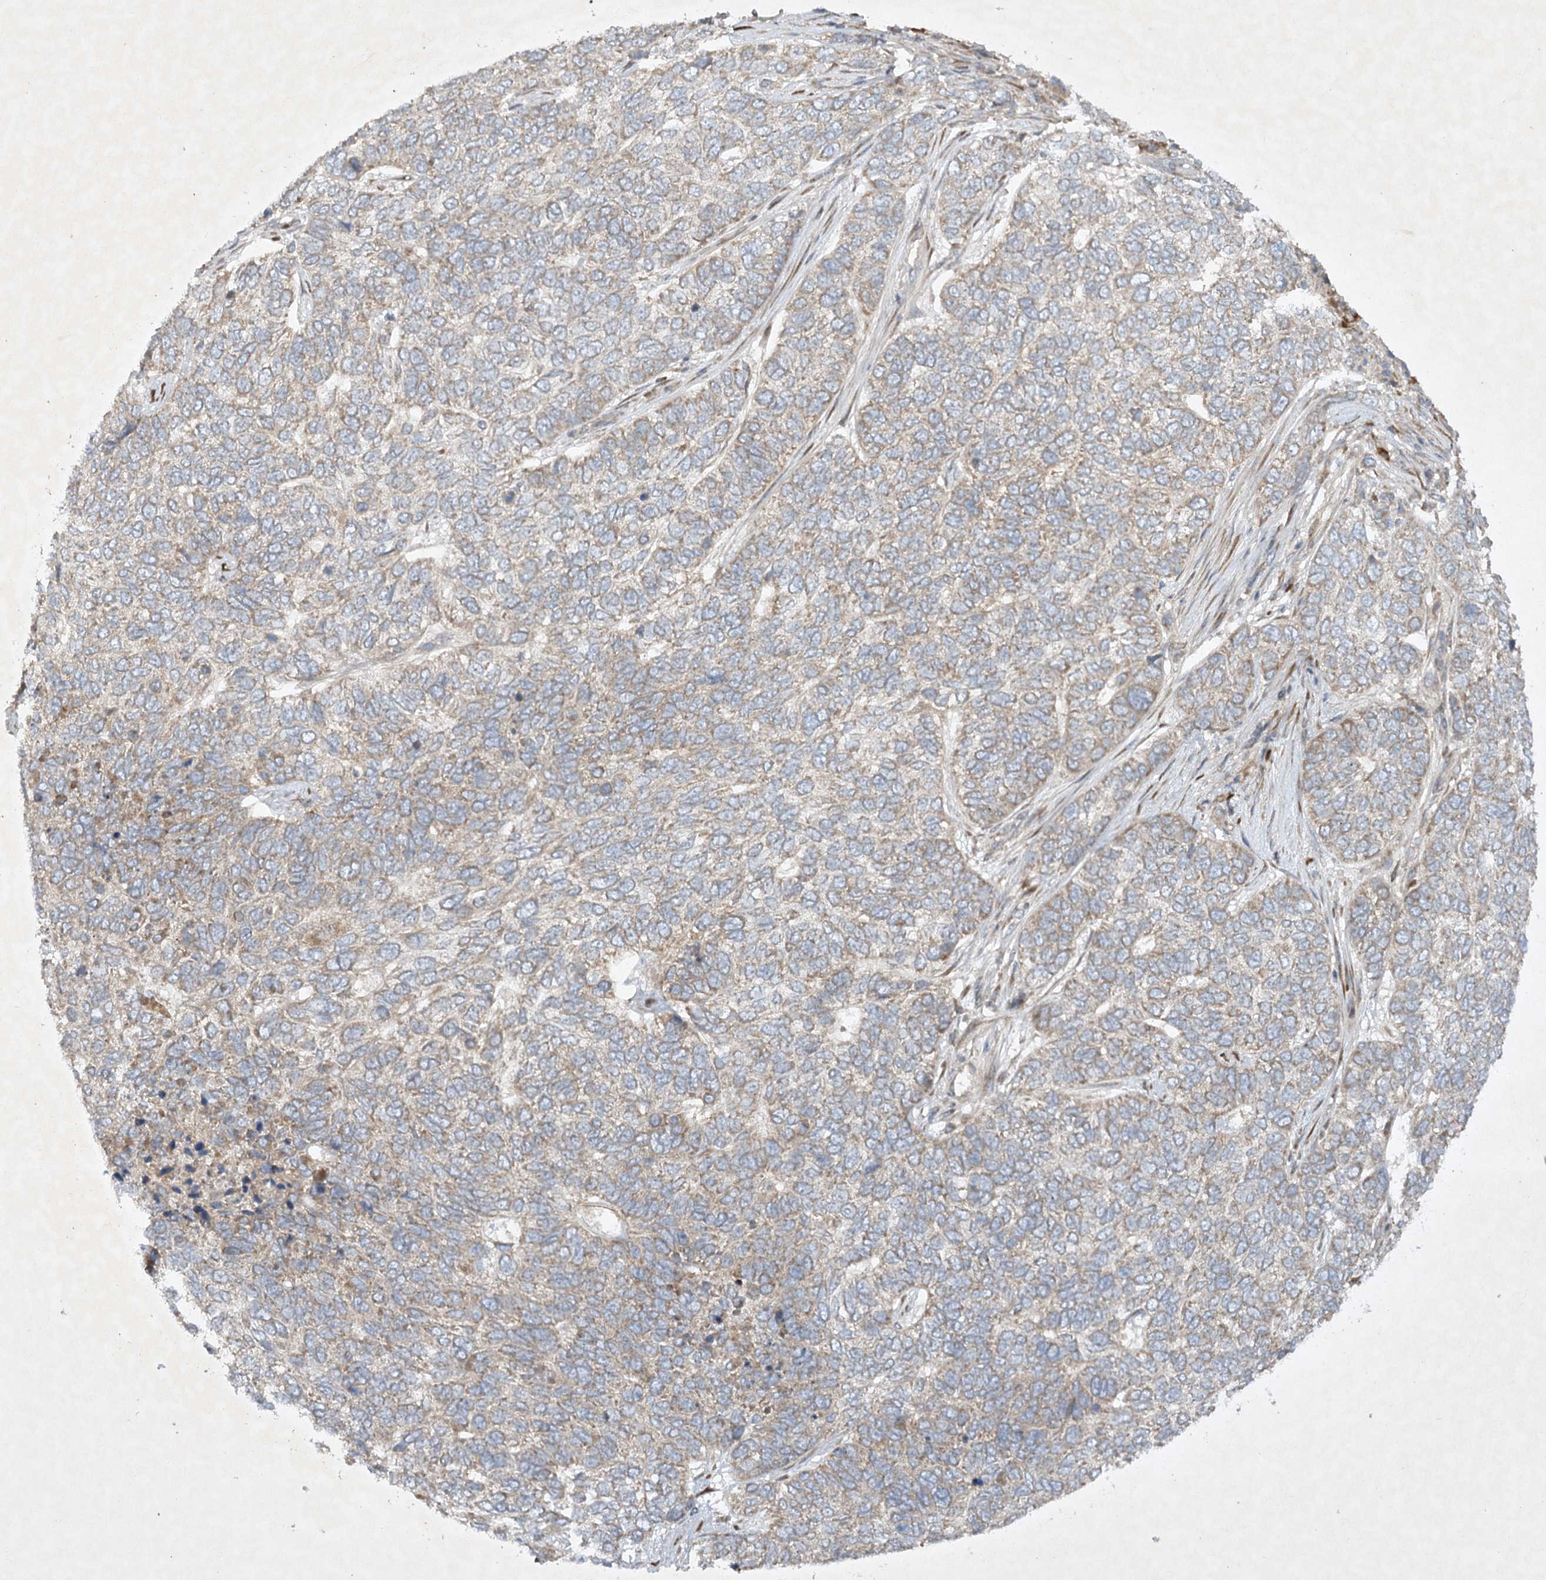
{"staining": {"intensity": "weak", "quantity": ">75%", "location": "cytoplasmic/membranous"}, "tissue": "skin cancer", "cell_type": "Tumor cells", "image_type": "cancer", "snomed": [{"axis": "morphology", "description": "Basal cell carcinoma"}, {"axis": "topography", "description": "Skin"}], "caption": "Skin cancer (basal cell carcinoma) was stained to show a protein in brown. There is low levels of weak cytoplasmic/membranous expression in about >75% of tumor cells.", "gene": "TRAF3IP1", "patient": {"sex": "female", "age": 65}}